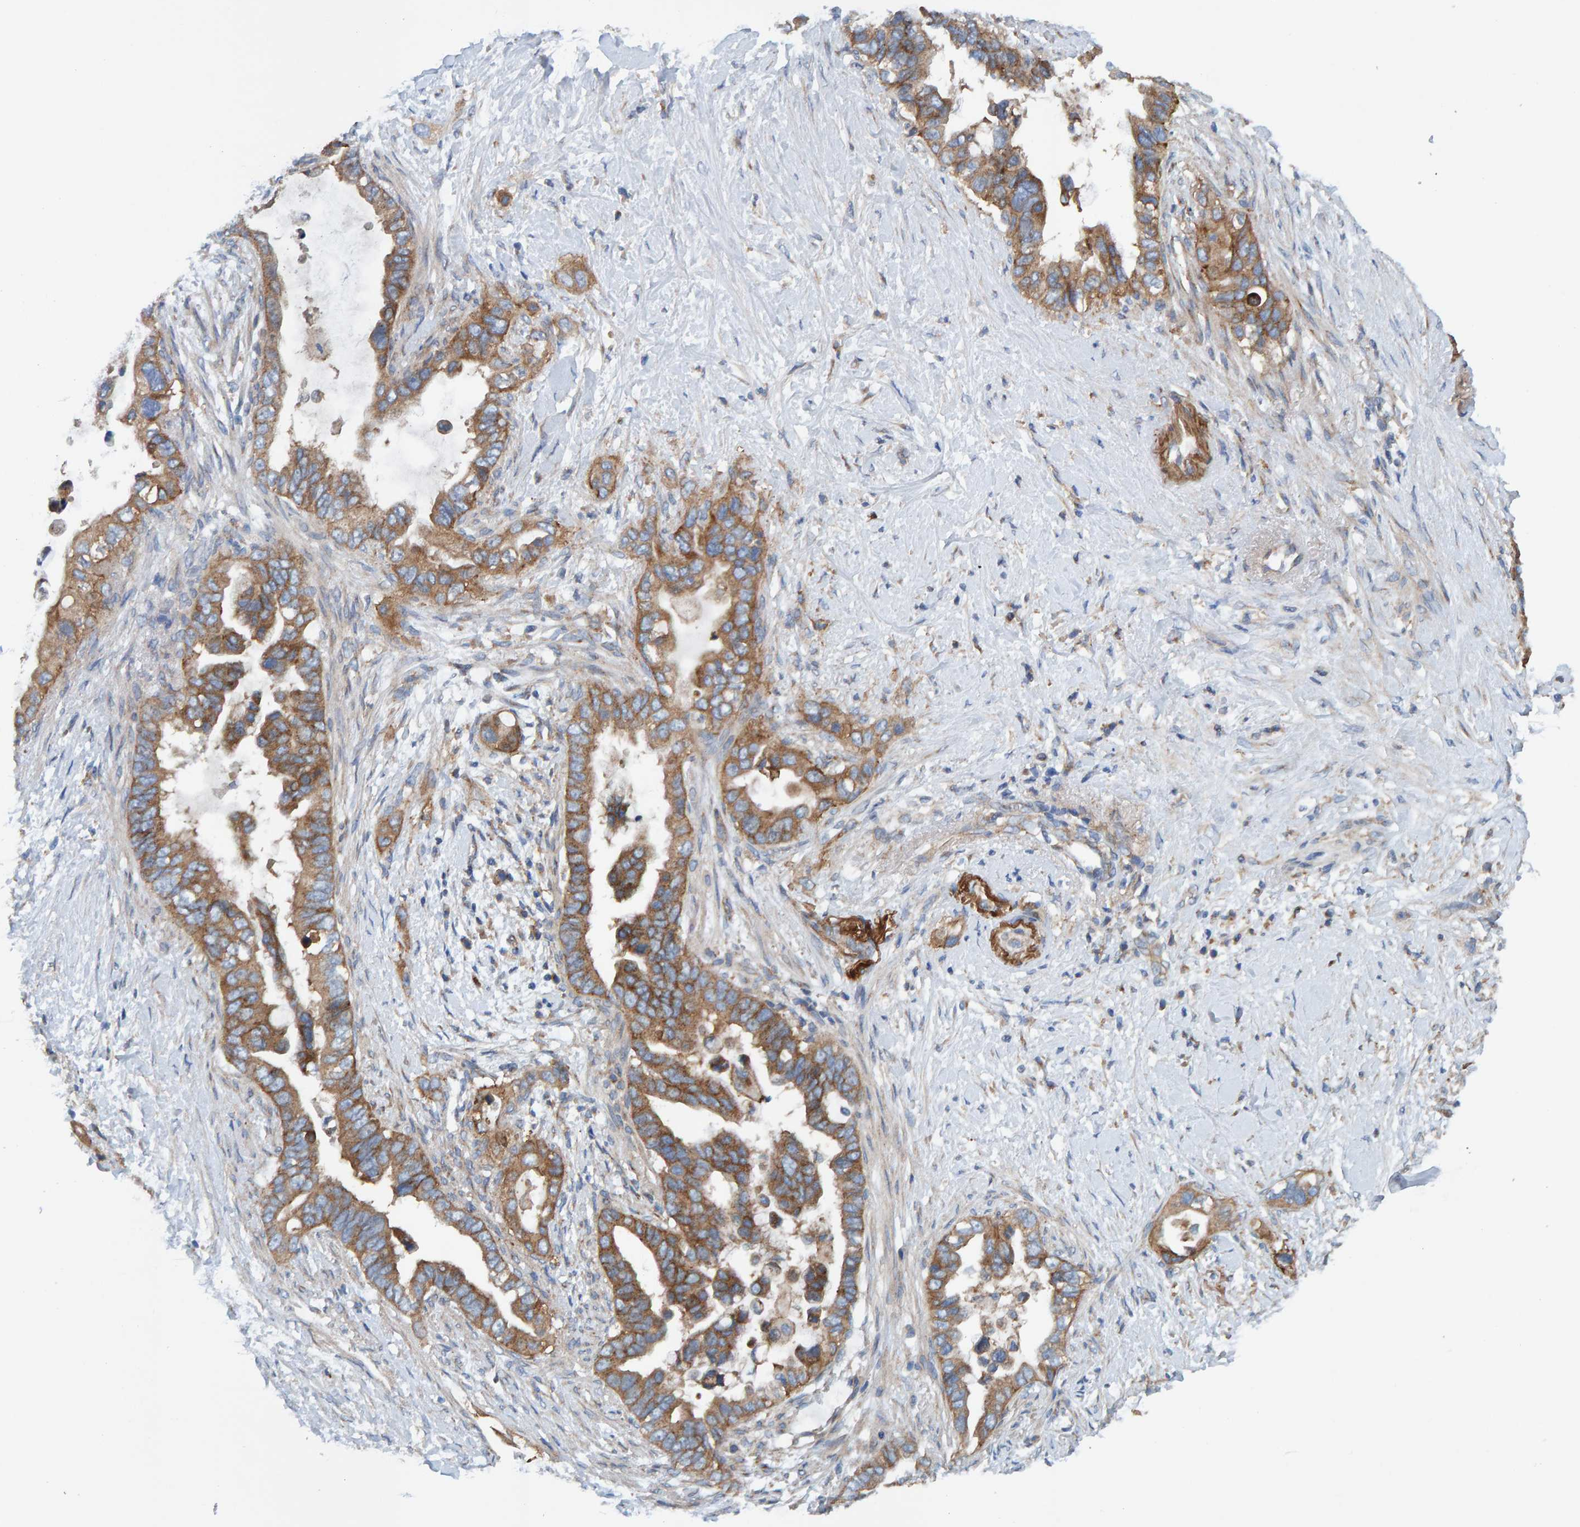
{"staining": {"intensity": "moderate", "quantity": ">75%", "location": "cytoplasmic/membranous"}, "tissue": "pancreatic cancer", "cell_type": "Tumor cells", "image_type": "cancer", "snomed": [{"axis": "morphology", "description": "Adenocarcinoma, NOS"}, {"axis": "topography", "description": "Pancreas"}], "caption": "Protein staining of pancreatic cancer tissue displays moderate cytoplasmic/membranous expression in approximately >75% of tumor cells. (brown staining indicates protein expression, while blue staining denotes nuclei).", "gene": "MKLN1", "patient": {"sex": "female", "age": 56}}